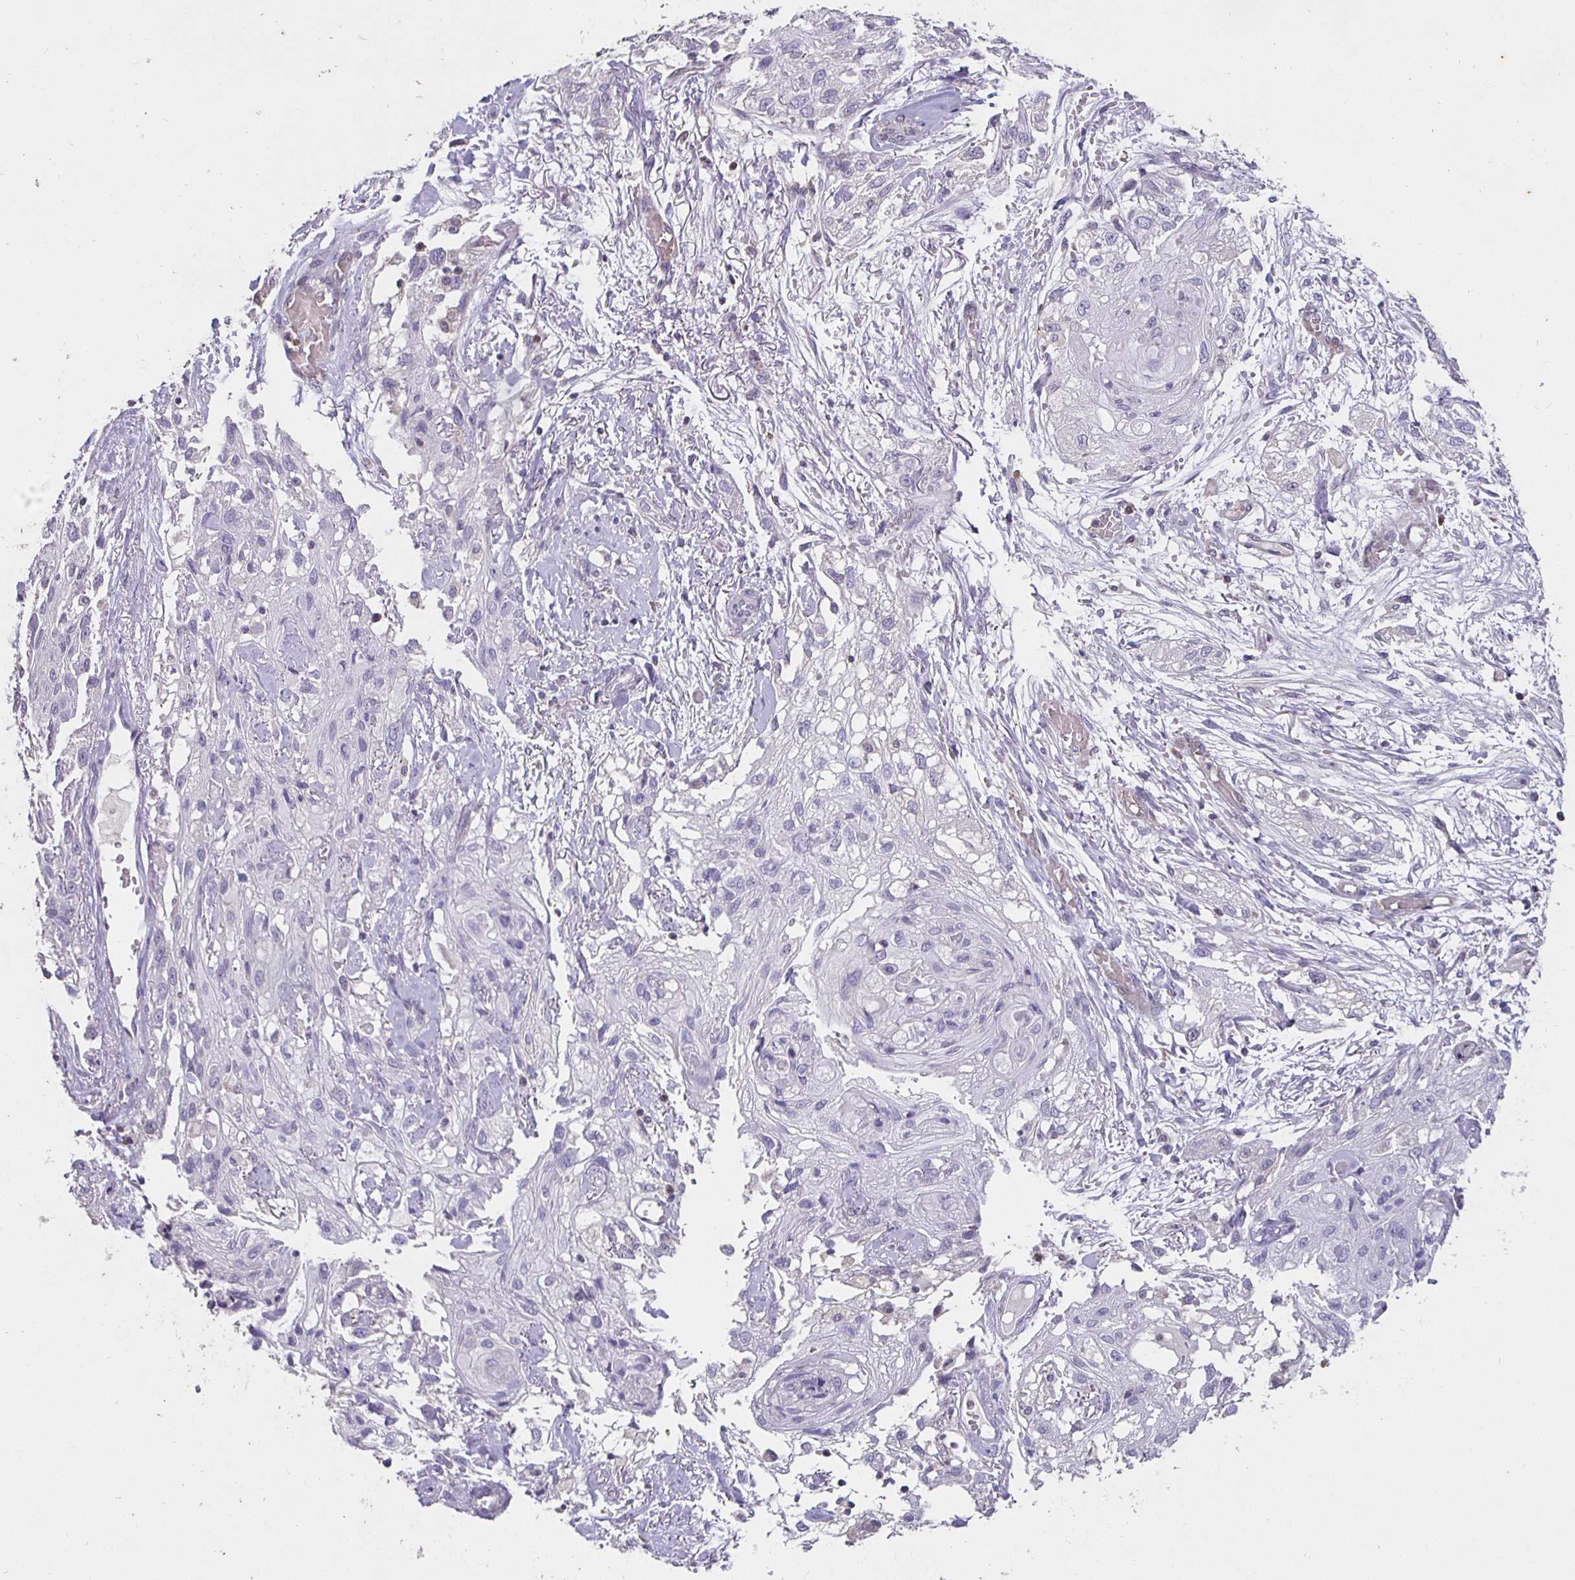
{"staining": {"intensity": "negative", "quantity": "none", "location": "none"}, "tissue": "skin cancer", "cell_type": "Tumor cells", "image_type": "cancer", "snomed": [{"axis": "morphology", "description": "Squamous cell carcinoma, NOS"}, {"axis": "topography", "description": "Skin"}, {"axis": "topography", "description": "Vulva"}], "caption": "High magnification brightfield microscopy of skin cancer (squamous cell carcinoma) stained with DAB (3,3'-diaminobenzidine) (brown) and counterstained with hematoxylin (blue): tumor cells show no significant expression. The staining was performed using DAB (3,3'-diaminobenzidine) to visualize the protein expression in brown, while the nuclei were stained in blue with hematoxylin (Magnification: 20x).", "gene": "SHISA4", "patient": {"sex": "female", "age": 86}}